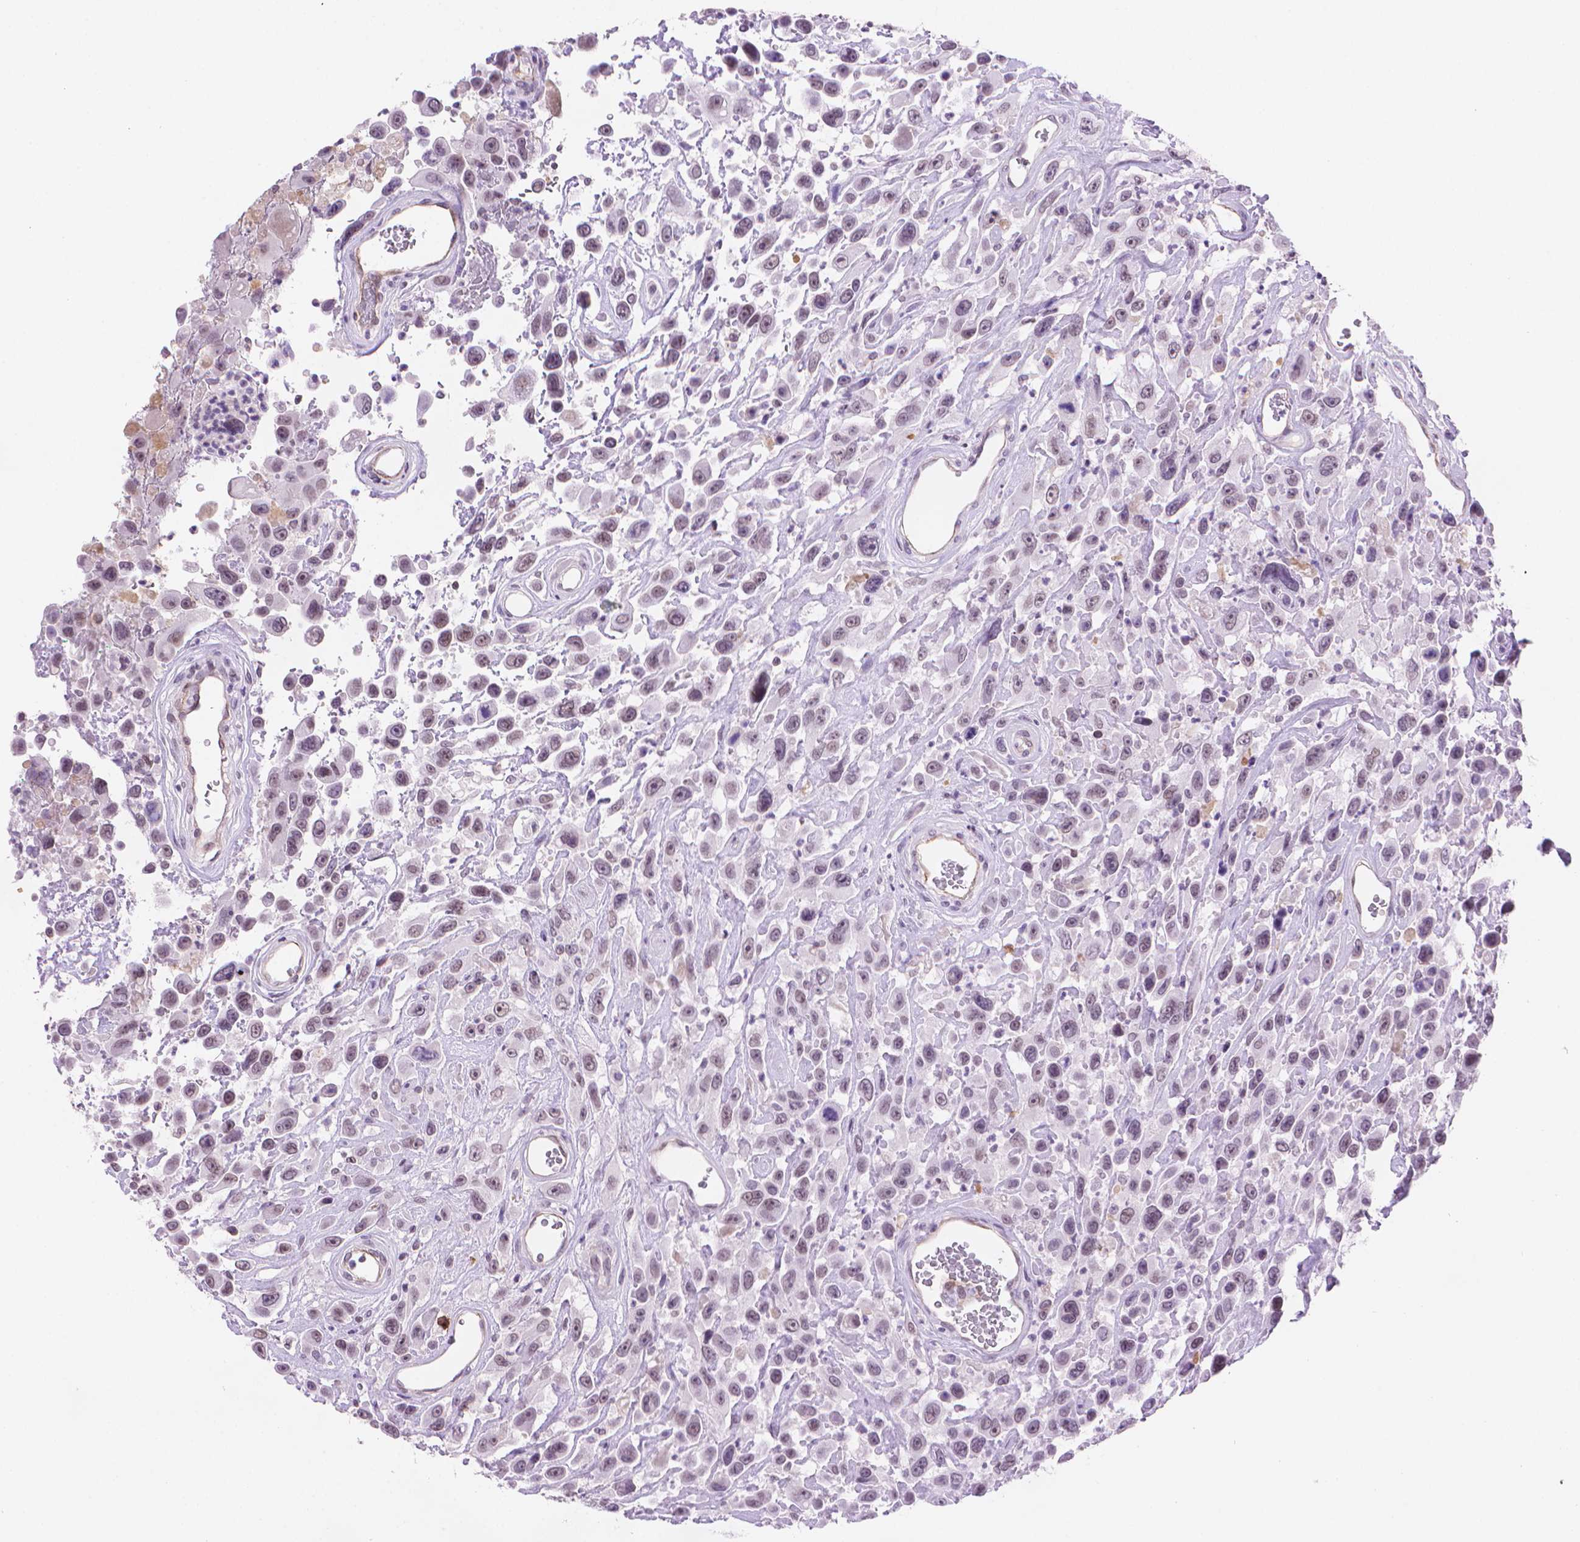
{"staining": {"intensity": "negative", "quantity": "none", "location": "none"}, "tissue": "urothelial cancer", "cell_type": "Tumor cells", "image_type": "cancer", "snomed": [{"axis": "morphology", "description": "Urothelial carcinoma, High grade"}, {"axis": "topography", "description": "Urinary bladder"}], "caption": "Immunohistochemistry (IHC) of human urothelial cancer demonstrates no staining in tumor cells. The staining was performed using DAB (3,3'-diaminobenzidine) to visualize the protein expression in brown, while the nuclei were stained in blue with hematoxylin (Magnification: 20x).", "gene": "TMEM184A", "patient": {"sex": "male", "age": 53}}